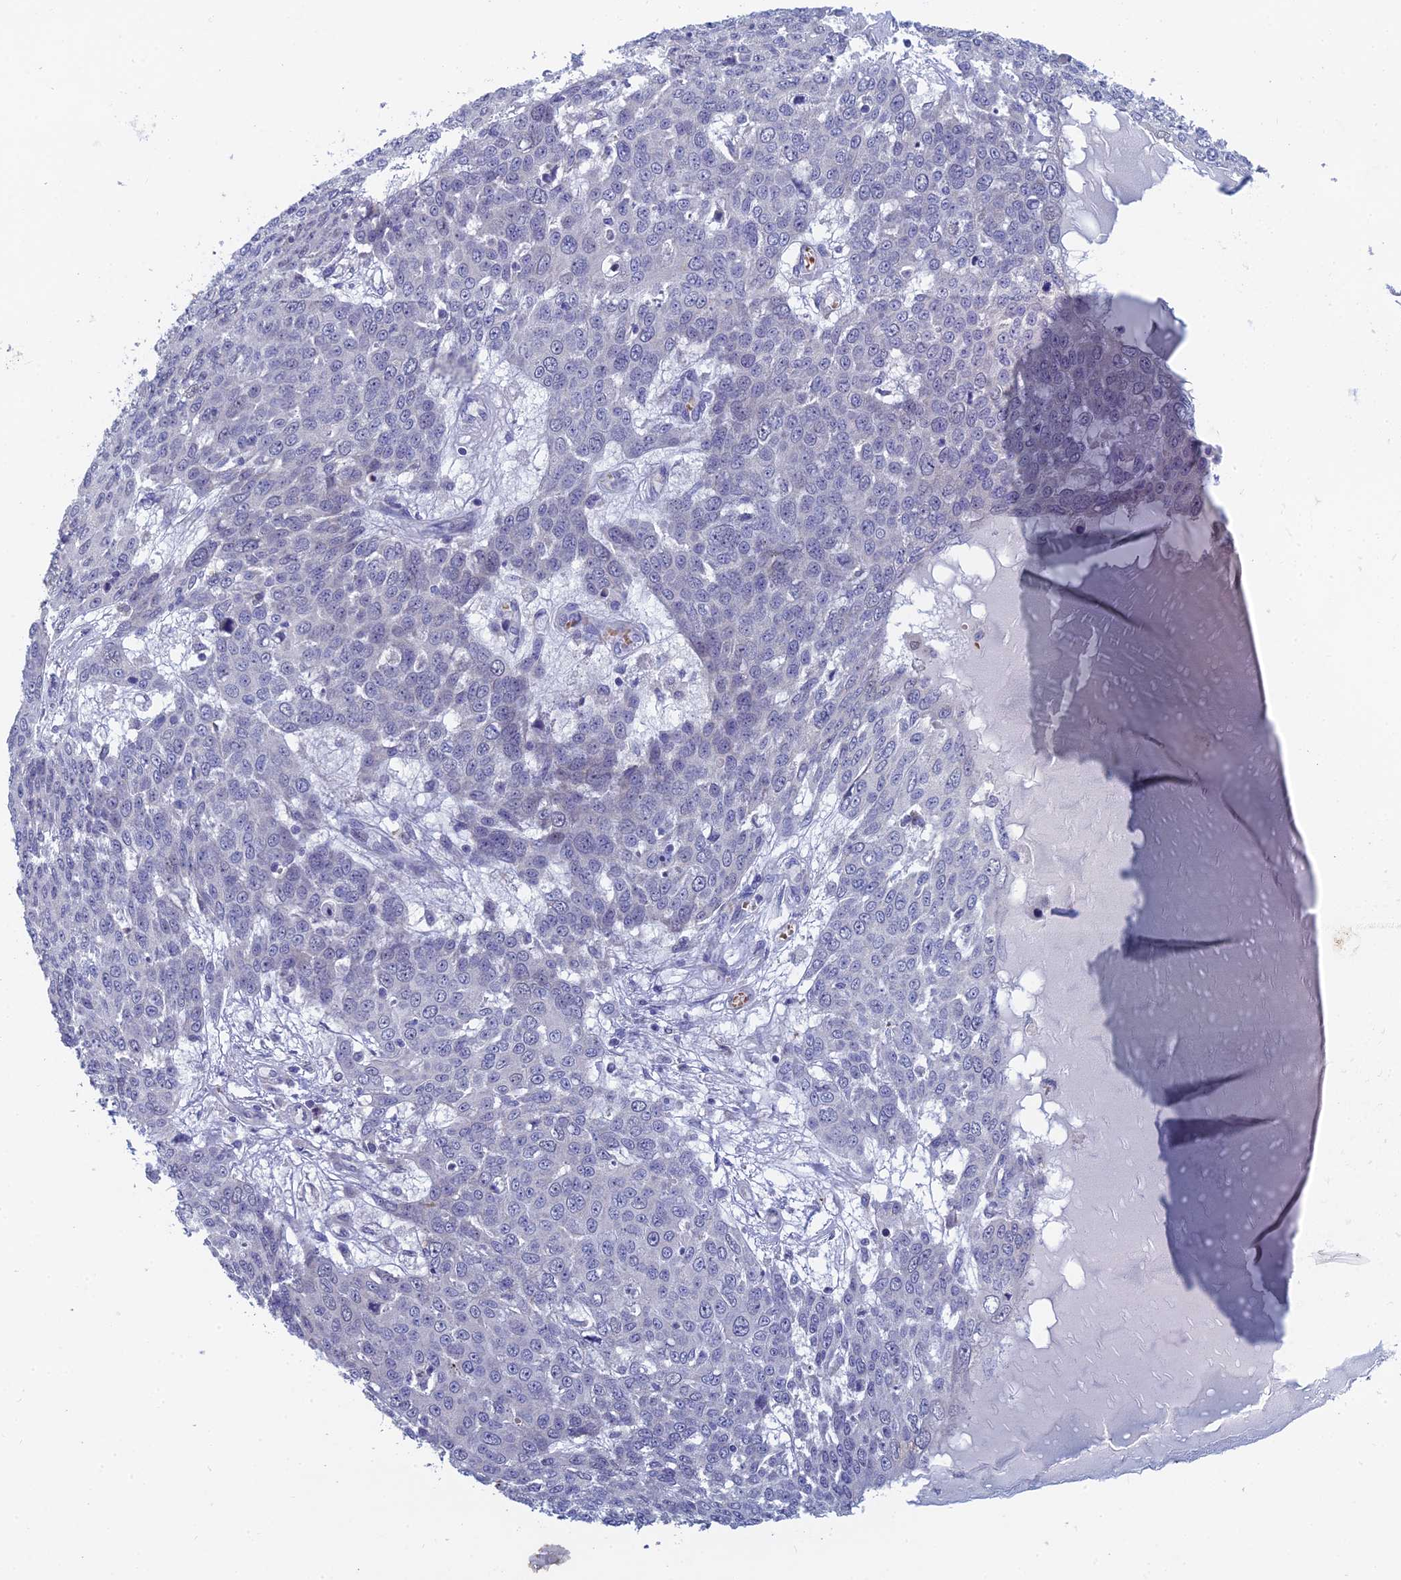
{"staining": {"intensity": "negative", "quantity": "none", "location": "none"}, "tissue": "skin cancer", "cell_type": "Tumor cells", "image_type": "cancer", "snomed": [{"axis": "morphology", "description": "Squamous cell carcinoma, NOS"}, {"axis": "topography", "description": "Skin"}], "caption": "Skin cancer (squamous cell carcinoma) was stained to show a protein in brown. There is no significant expression in tumor cells.", "gene": "GIPC1", "patient": {"sex": "male", "age": 71}}